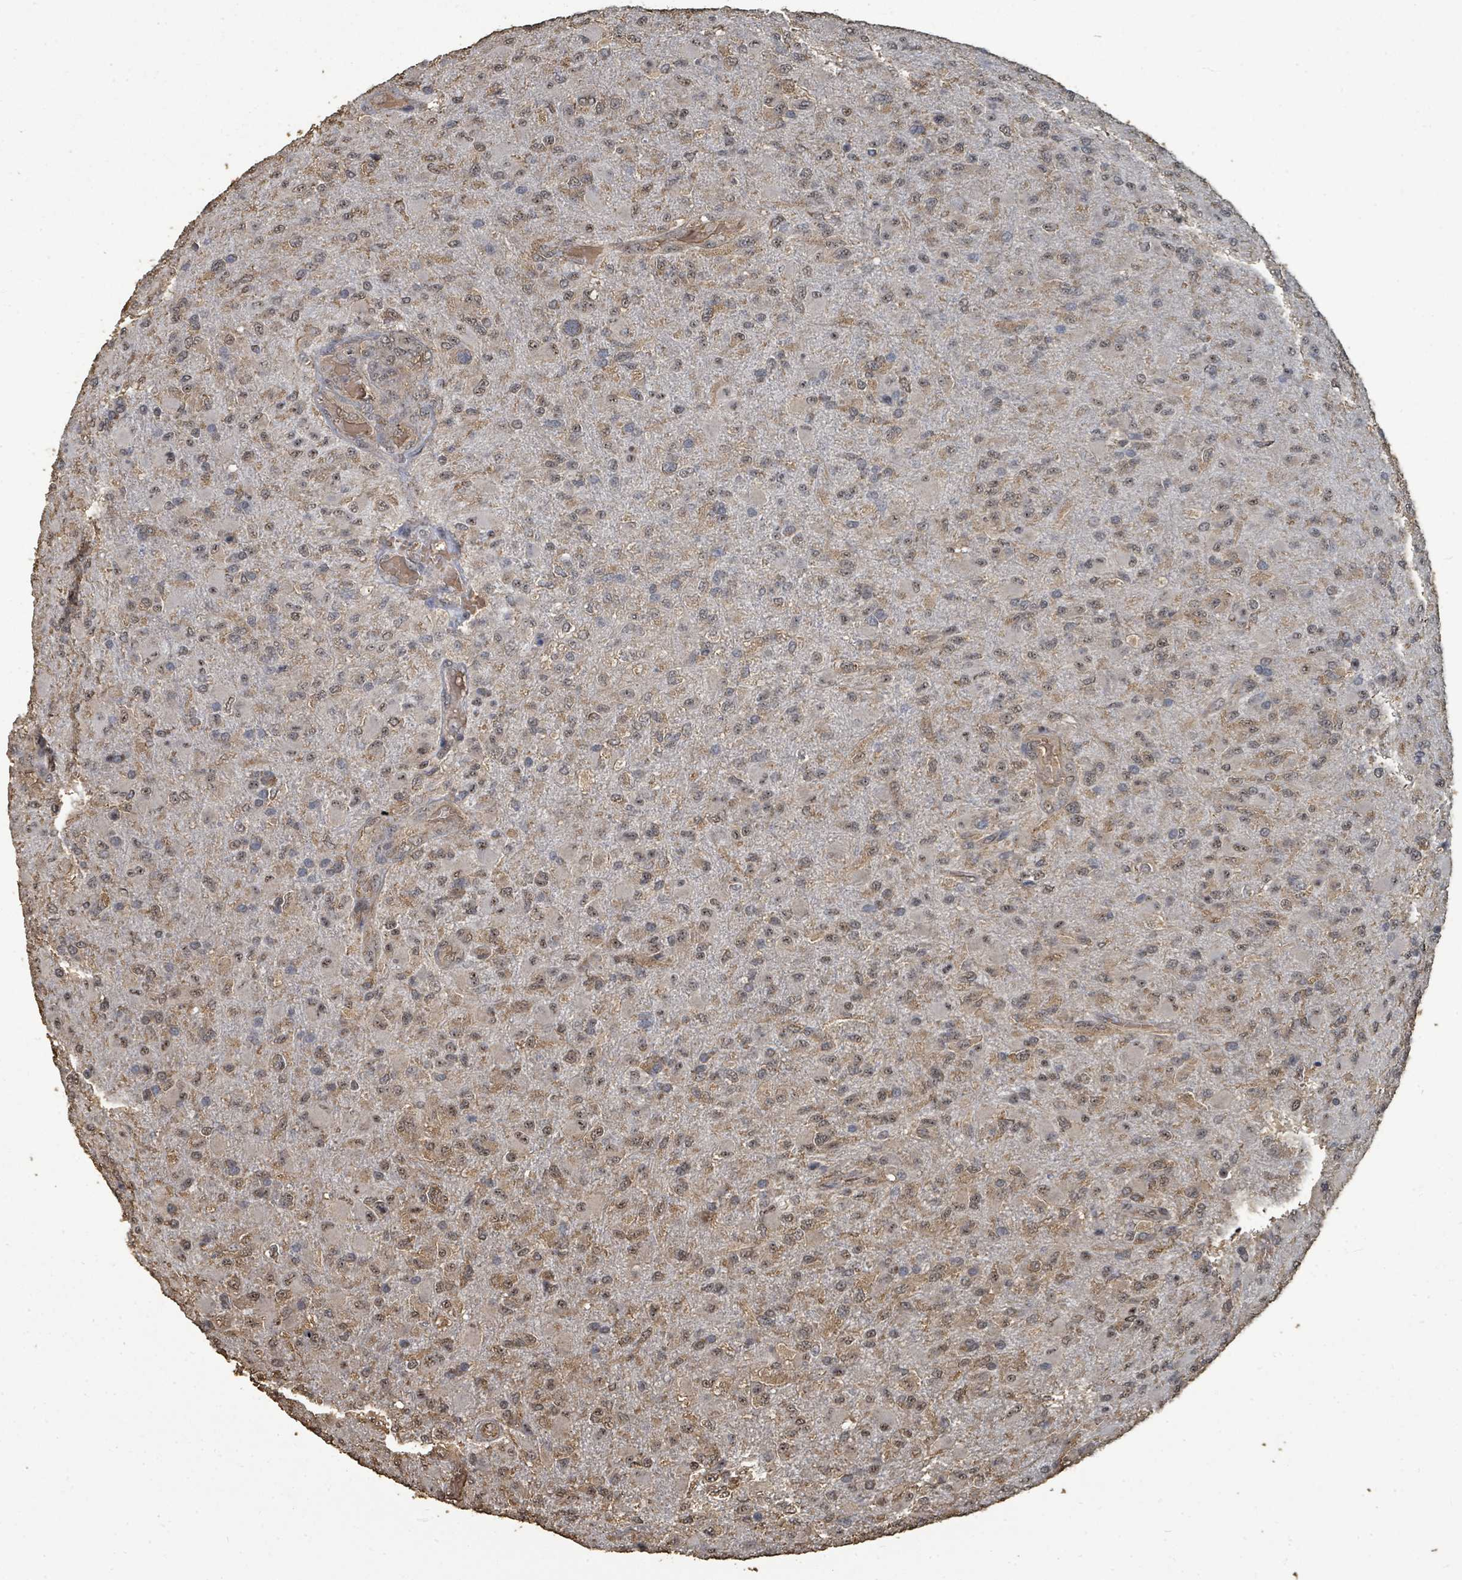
{"staining": {"intensity": "moderate", "quantity": "25%-75%", "location": "nuclear"}, "tissue": "glioma", "cell_type": "Tumor cells", "image_type": "cancer", "snomed": [{"axis": "morphology", "description": "Glioma, malignant, Low grade"}, {"axis": "topography", "description": "Brain"}], "caption": "A photomicrograph of glioma stained for a protein displays moderate nuclear brown staining in tumor cells.", "gene": "C6orf52", "patient": {"sex": "male", "age": 65}}